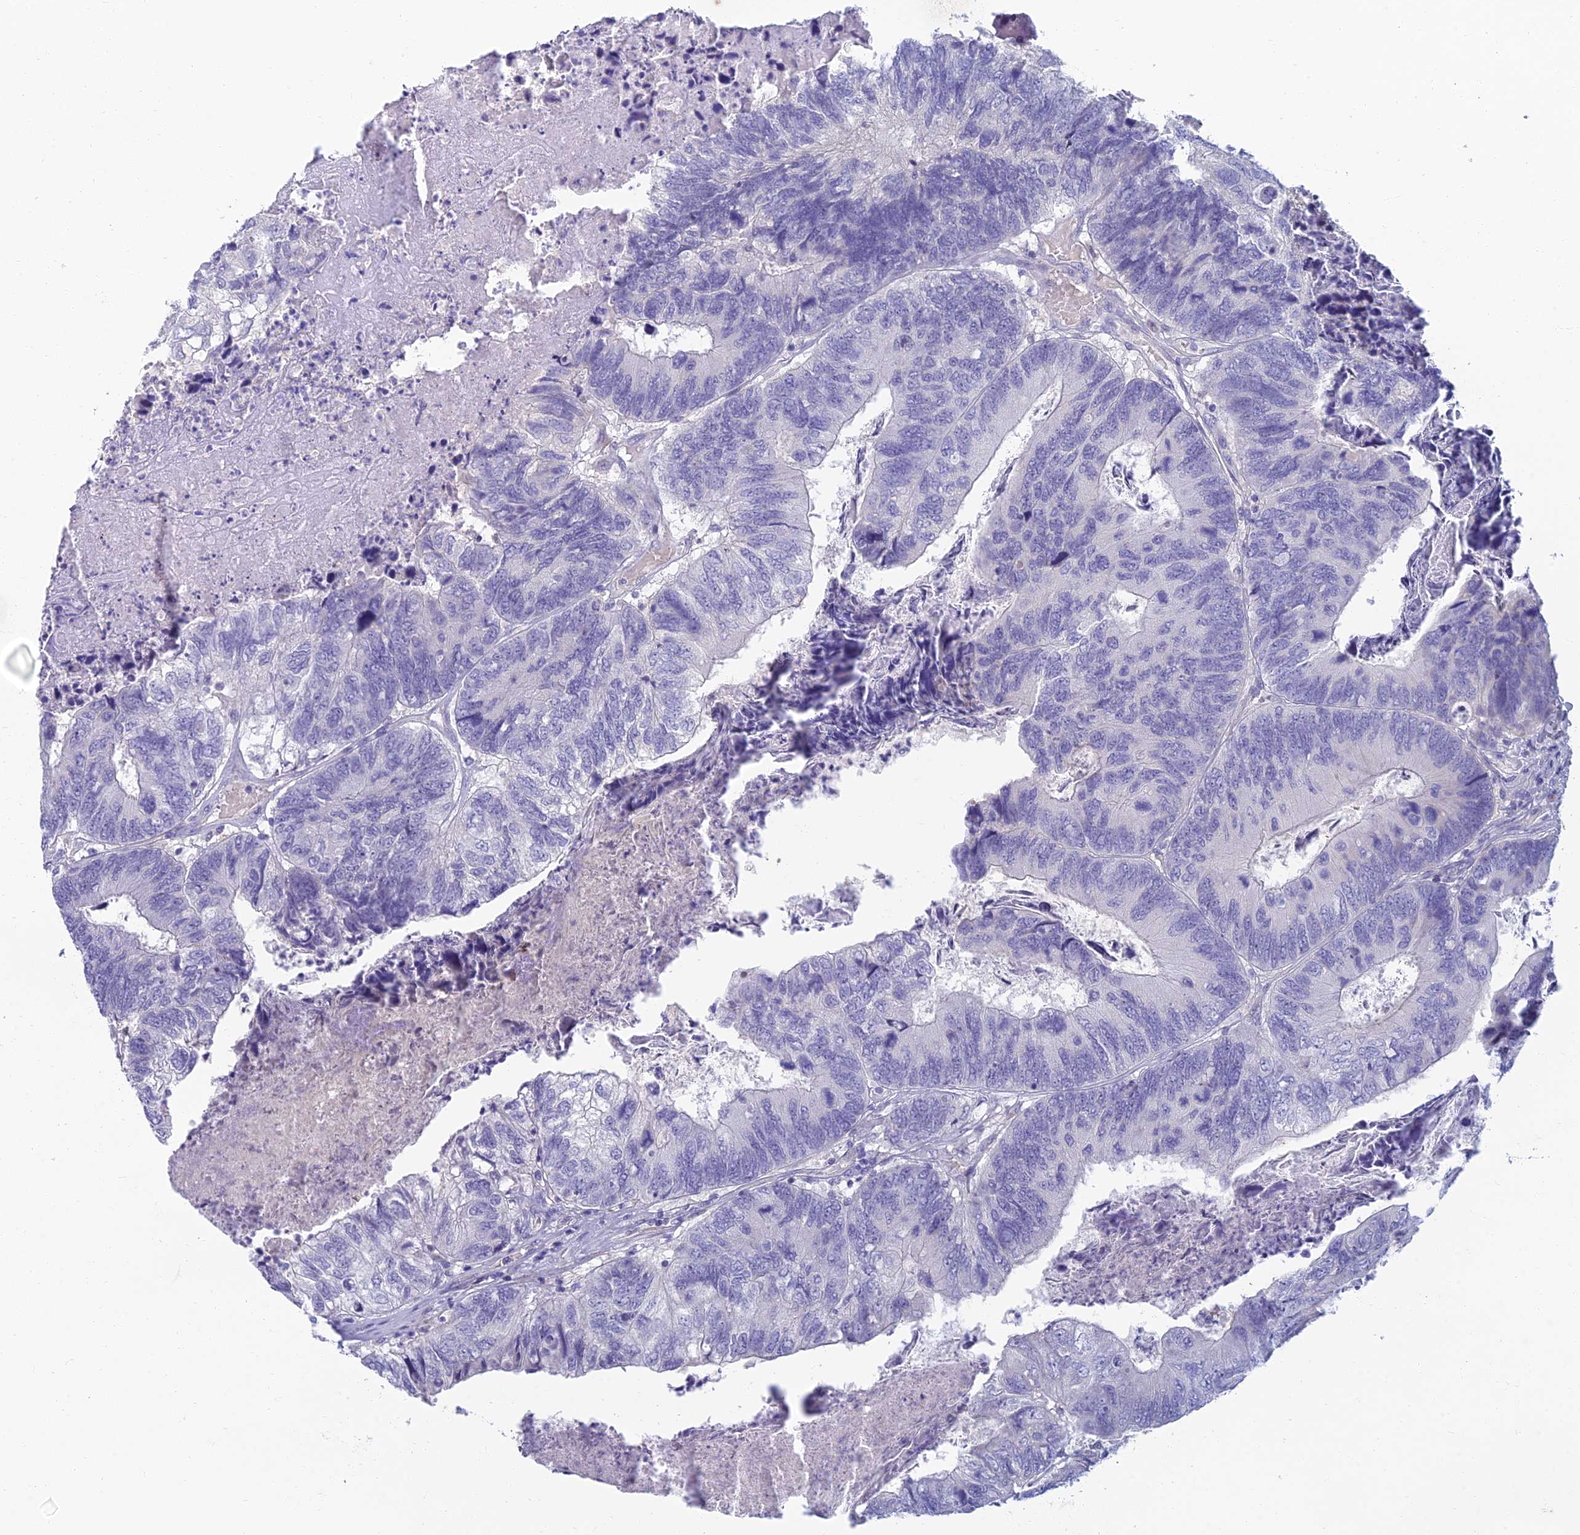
{"staining": {"intensity": "negative", "quantity": "none", "location": "none"}, "tissue": "colorectal cancer", "cell_type": "Tumor cells", "image_type": "cancer", "snomed": [{"axis": "morphology", "description": "Adenocarcinoma, NOS"}, {"axis": "topography", "description": "Colon"}], "caption": "Tumor cells are negative for brown protein staining in colorectal cancer. Nuclei are stained in blue.", "gene": "SLC25A41", "patient": {"sex": "female", "age": 67}}